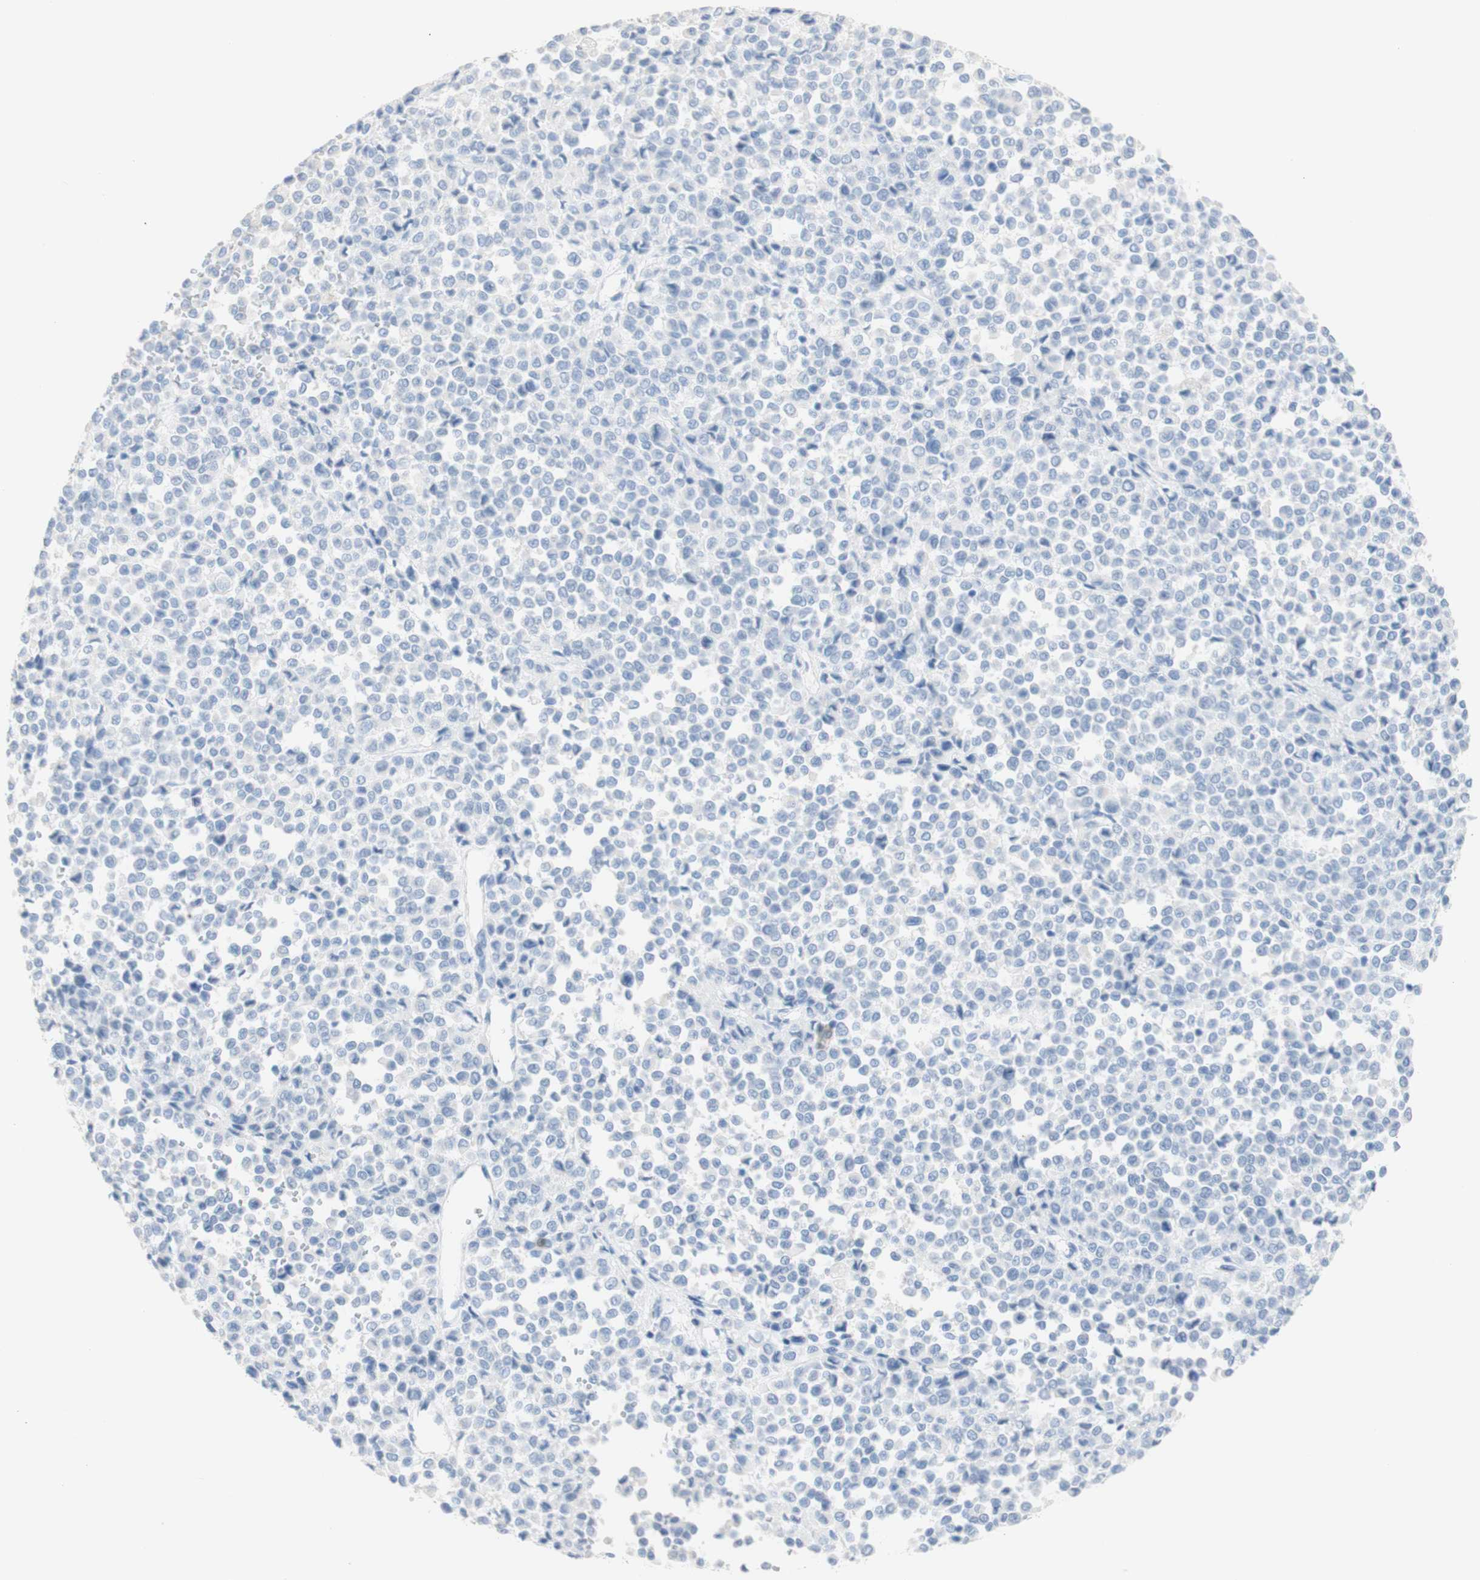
{"staining": {"intensity": "negative", "quantity": "none", "location": "none"}, "tissue": "melanoma", "cell_type": "Tumor cells", "image_type": "cancer", "snomed": [{"axis": "morphology", "description": "Malignant melanoma, Metastatic site"}, {"axis": "topography", "description": "Pancreas"}], "caption": "Tumor cells show no significant staining in malignant melanoma (metastatic site).", "gene": "DSC2", "patient": {"sex": "female", "age": 30}}